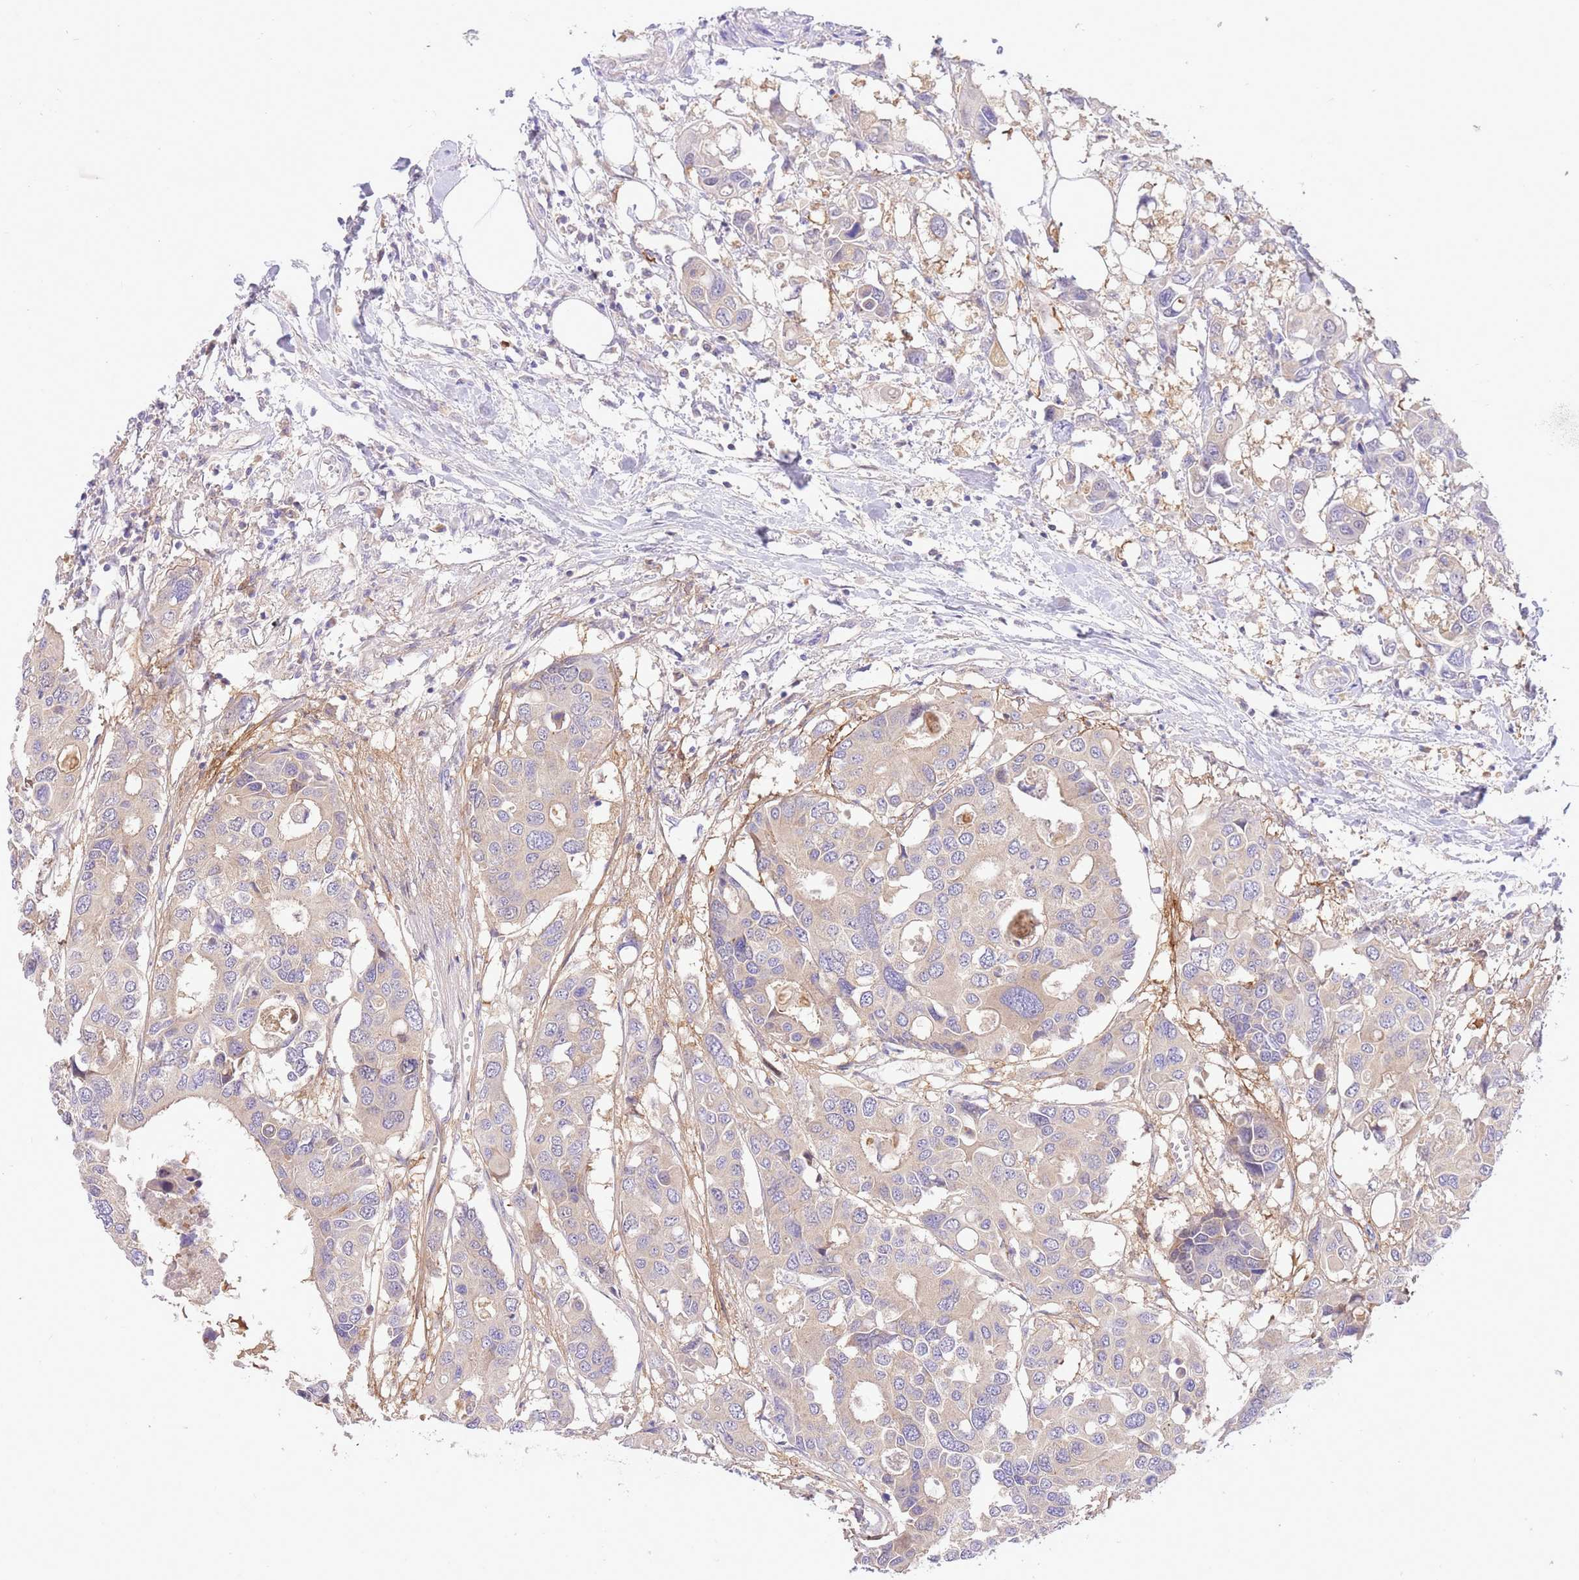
{"staining": {"intensity": "negative", "quantity": "none", "location": "none"}, "tissue": "colorectal cancer", "cell_type": "Tumor cells", "image_type": "cancer", "snomed": [{"axis": "morphology", "description": "Adenocarcinoma, NOS"}, {"axis": "topography", "description": "Colon"}], "caption": "This is an immunohistochemistry (IHC) micrograph of human colorectal cancer. There is no positivity in tumor cells.", "gene": "LIPH", "patient": {"sex": "male", "age": 77}}